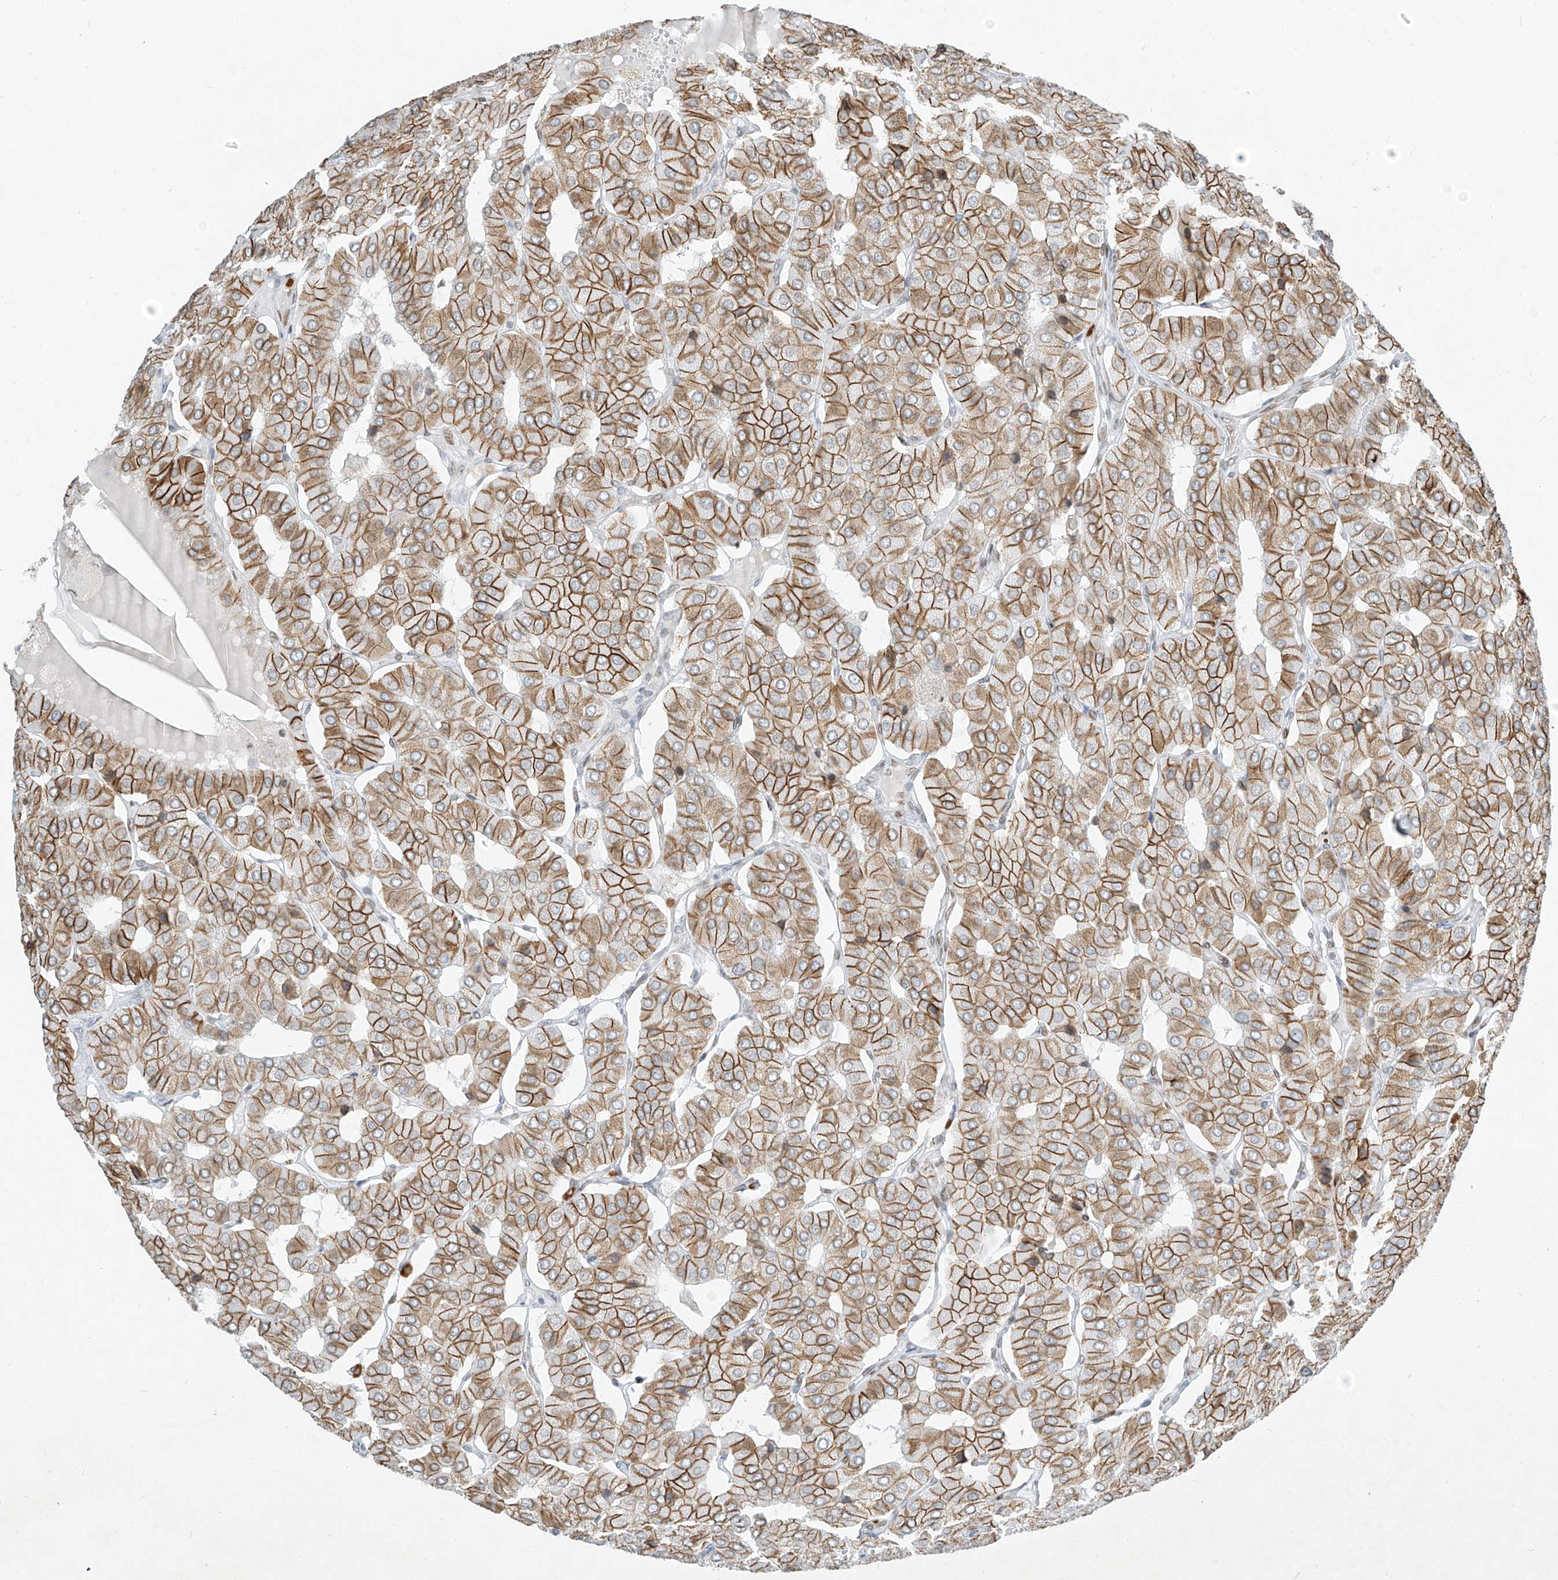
{"staining": {"intensity": "moderate", "quantity": ">75%", "location": "cytoplasmic/membranous"}, "tissue": "parathyroid gland", "cell_type": "Glandular cells", "image_type": "normal", "snomed": [{"axis": "morphology", "description": "Normal tissue, NOS"}, {"axis": "morphology", "description": "Adenoma, NOS"}, {"axis": "topography", "description": "Parathyroid gland"}], "caption": "Immunohistochemical staining of benign parathyroid gland demonstrates moderate cytoplasmic/membranous protein staining in approximately >75% of glandular cells. (Stains: DAB (3,3'-diaminobenzidine) in brown, nuclei in blue, Microscopy: brightfield microscopy at high magnification).", "gene": "SAMD15", "patient": {"sex": "female", "age": 86}}